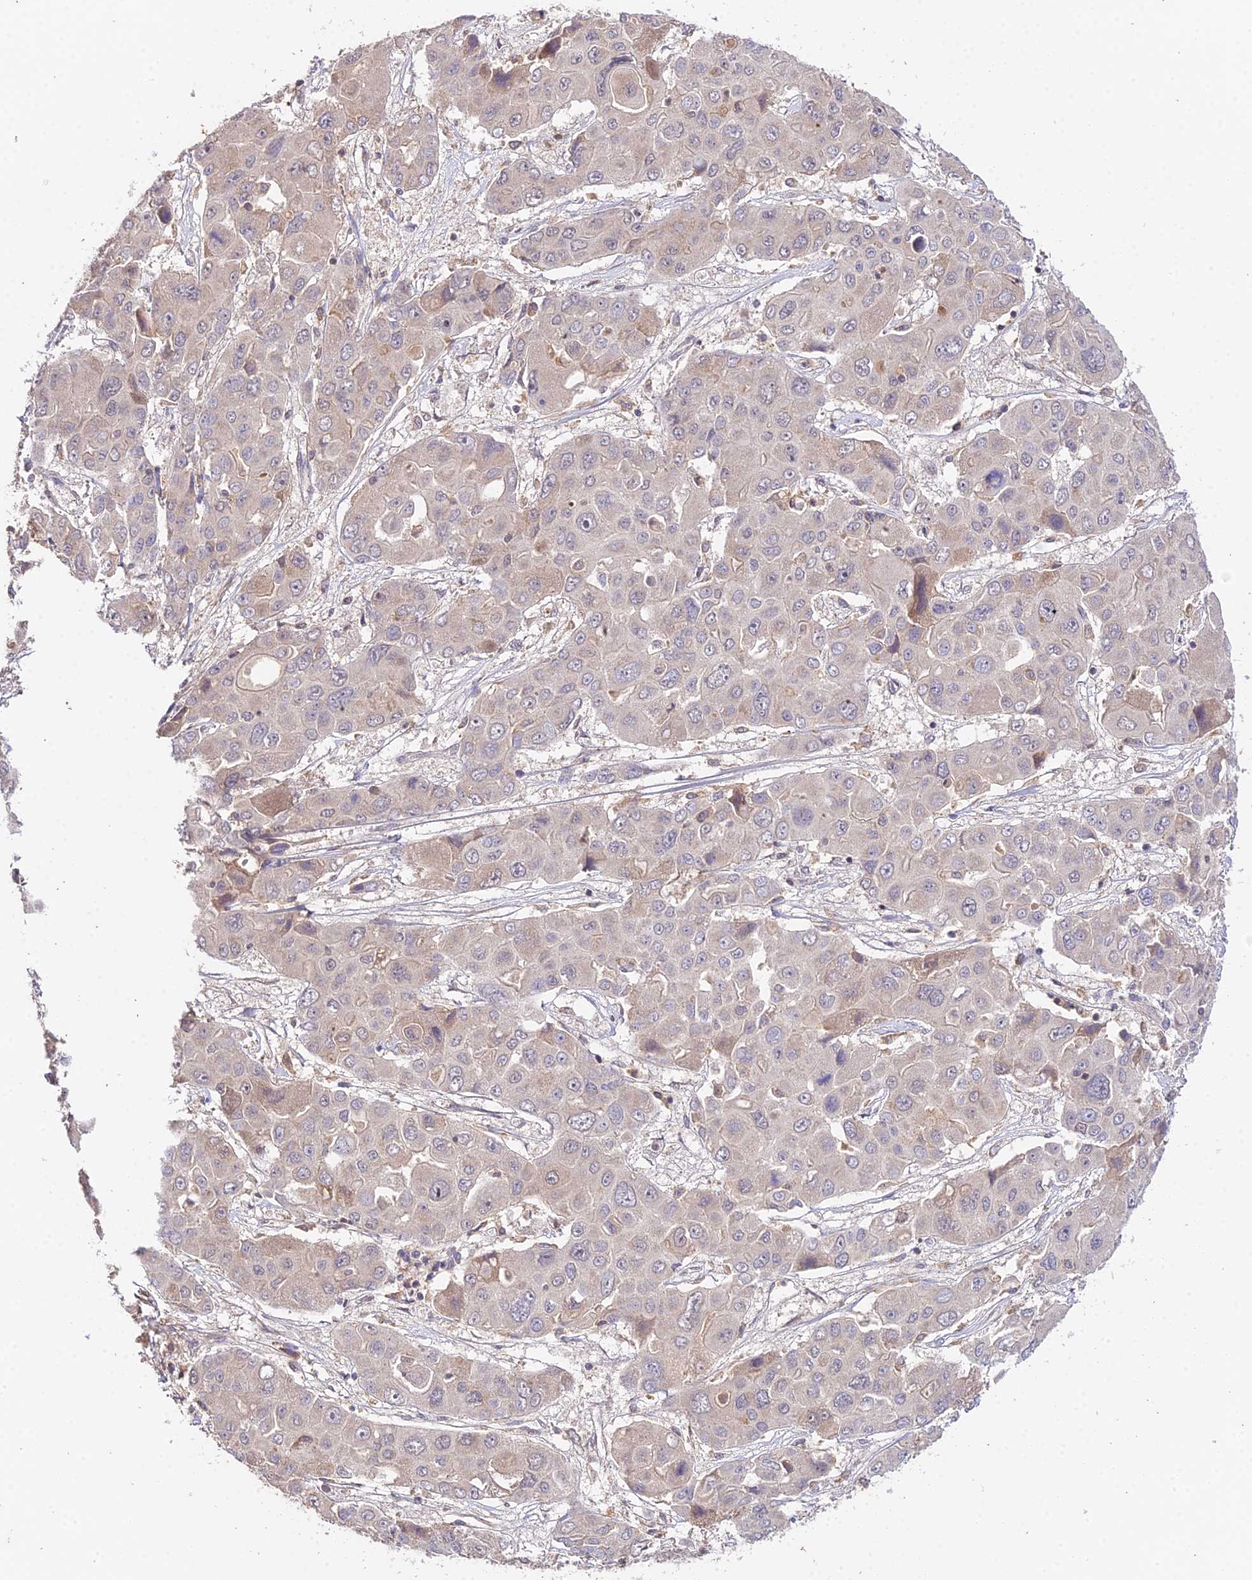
{"staining": {"intensity": "negative", "quantity": "none", "location": "none"}, "tissue": "liver cancer", "cell_type": "Tumor cells", "image_type": "cancer", "snomed": [{"axis": "morphology", "description": "Cholangiocarcinoma"}, {"axis": "topography", "description": "Liver"}], "caption": "IHC micrograph of neoplastic tissue: liver cancer (cholangiocarcinoma) stained with DAB (3,3'-diaminobenzidine) reveals no significant protein expression in tumor cells.", "gene": "TPRX1", "patient": {"sex": "male", "age": 67}}